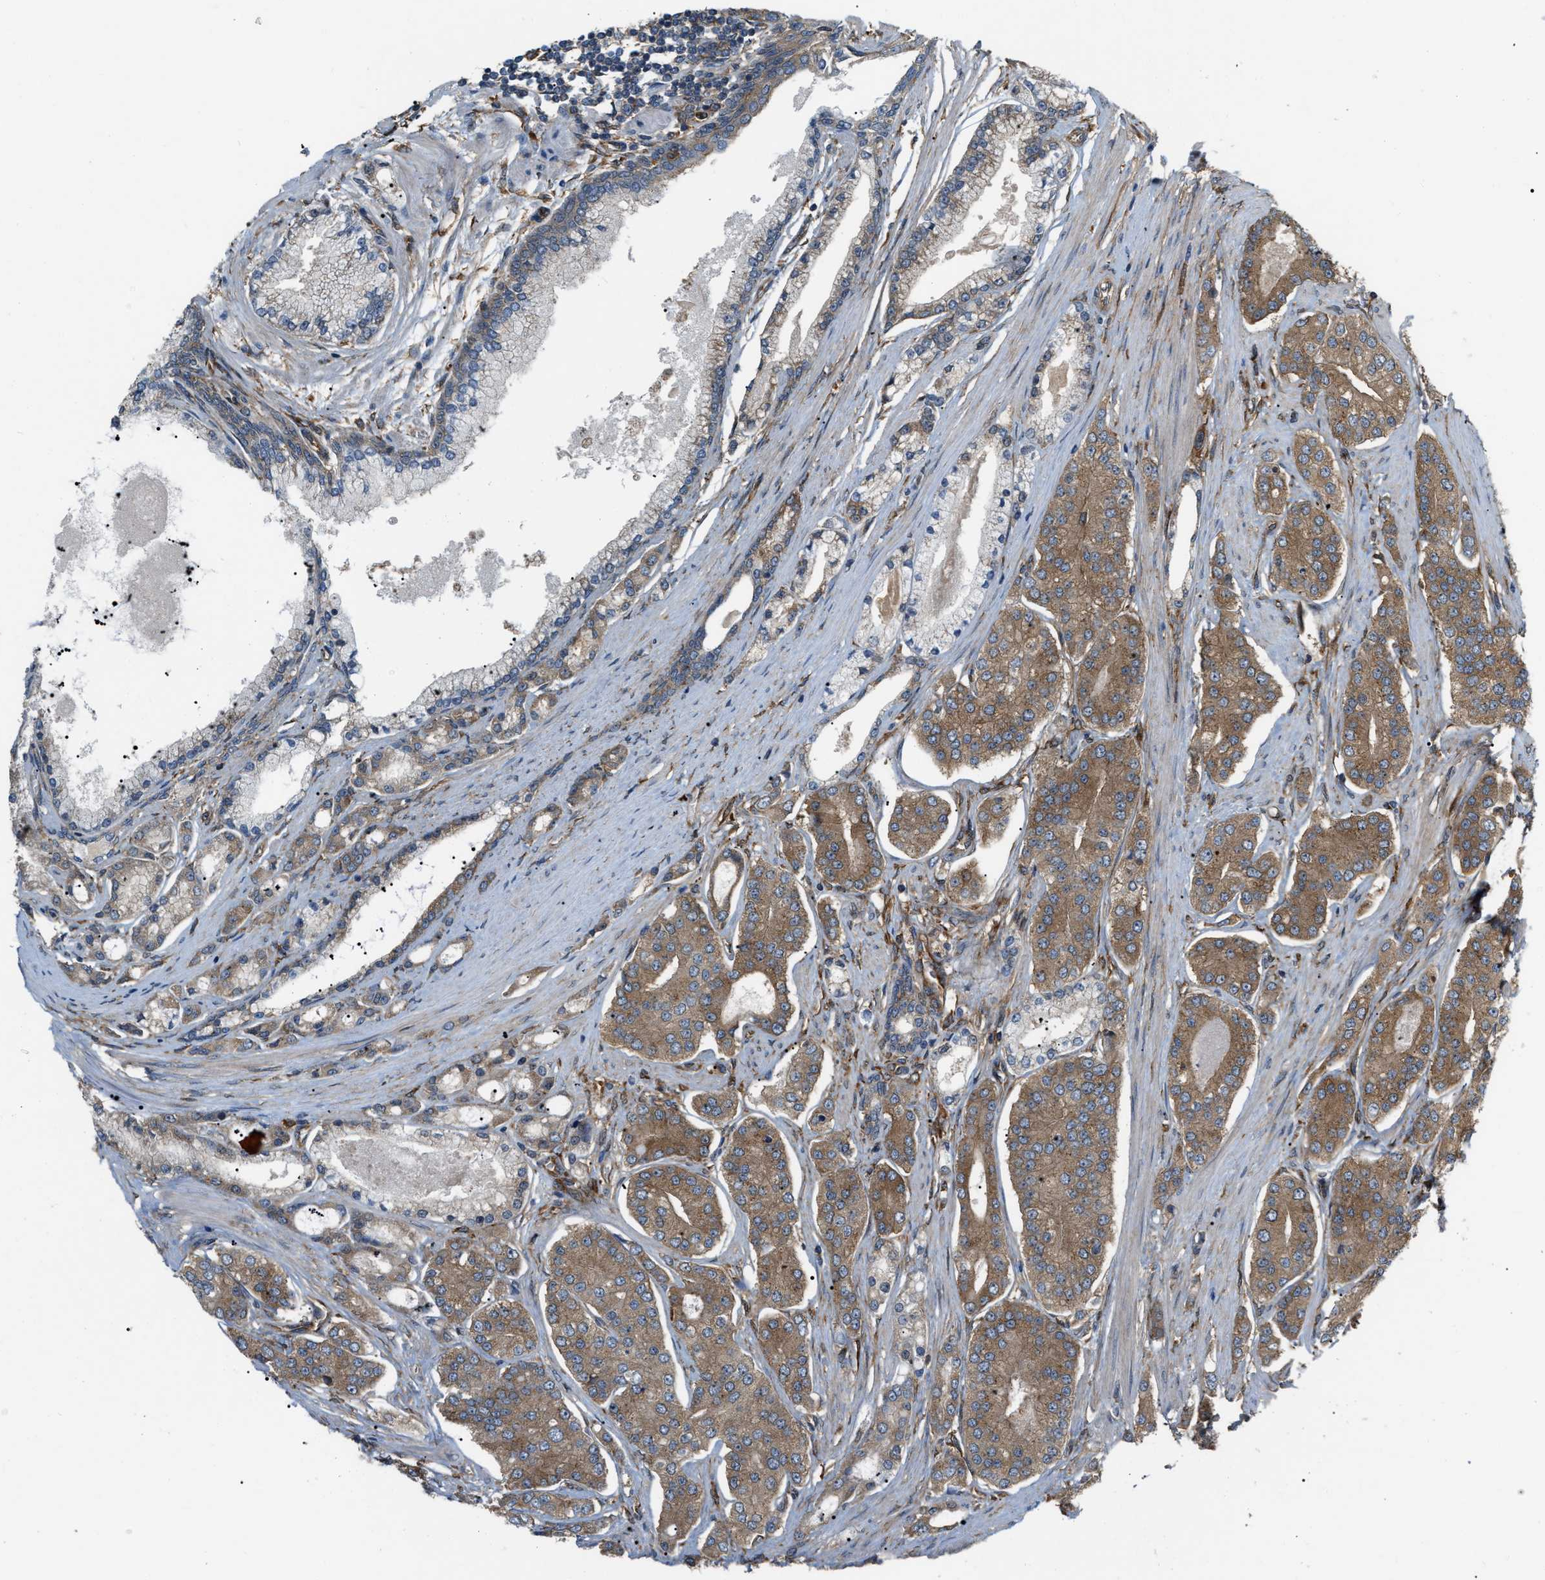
{"staining": {"intensity": "moderate", "quantity": ">75%", "location": "cytoplasmic/membranous"}, "tissue": "prostate cancer", "cell_type": "Tumor cells", "image_type": "cancer", "snomed": [{"axis": "morphology", "description": "Adenocarcinoma, High grade"}, {"axis": "topography", "description": "Prostate"}], "caption": "IHC of prostate high-grade adenocarcinoma displays medium levels of moderate cytoplasmic/membranous staining in about >75% of tumor cells. Nuclei are stained in blue.", "gene": "PICALM", "patient": {"sex": "male", "age": 71}}